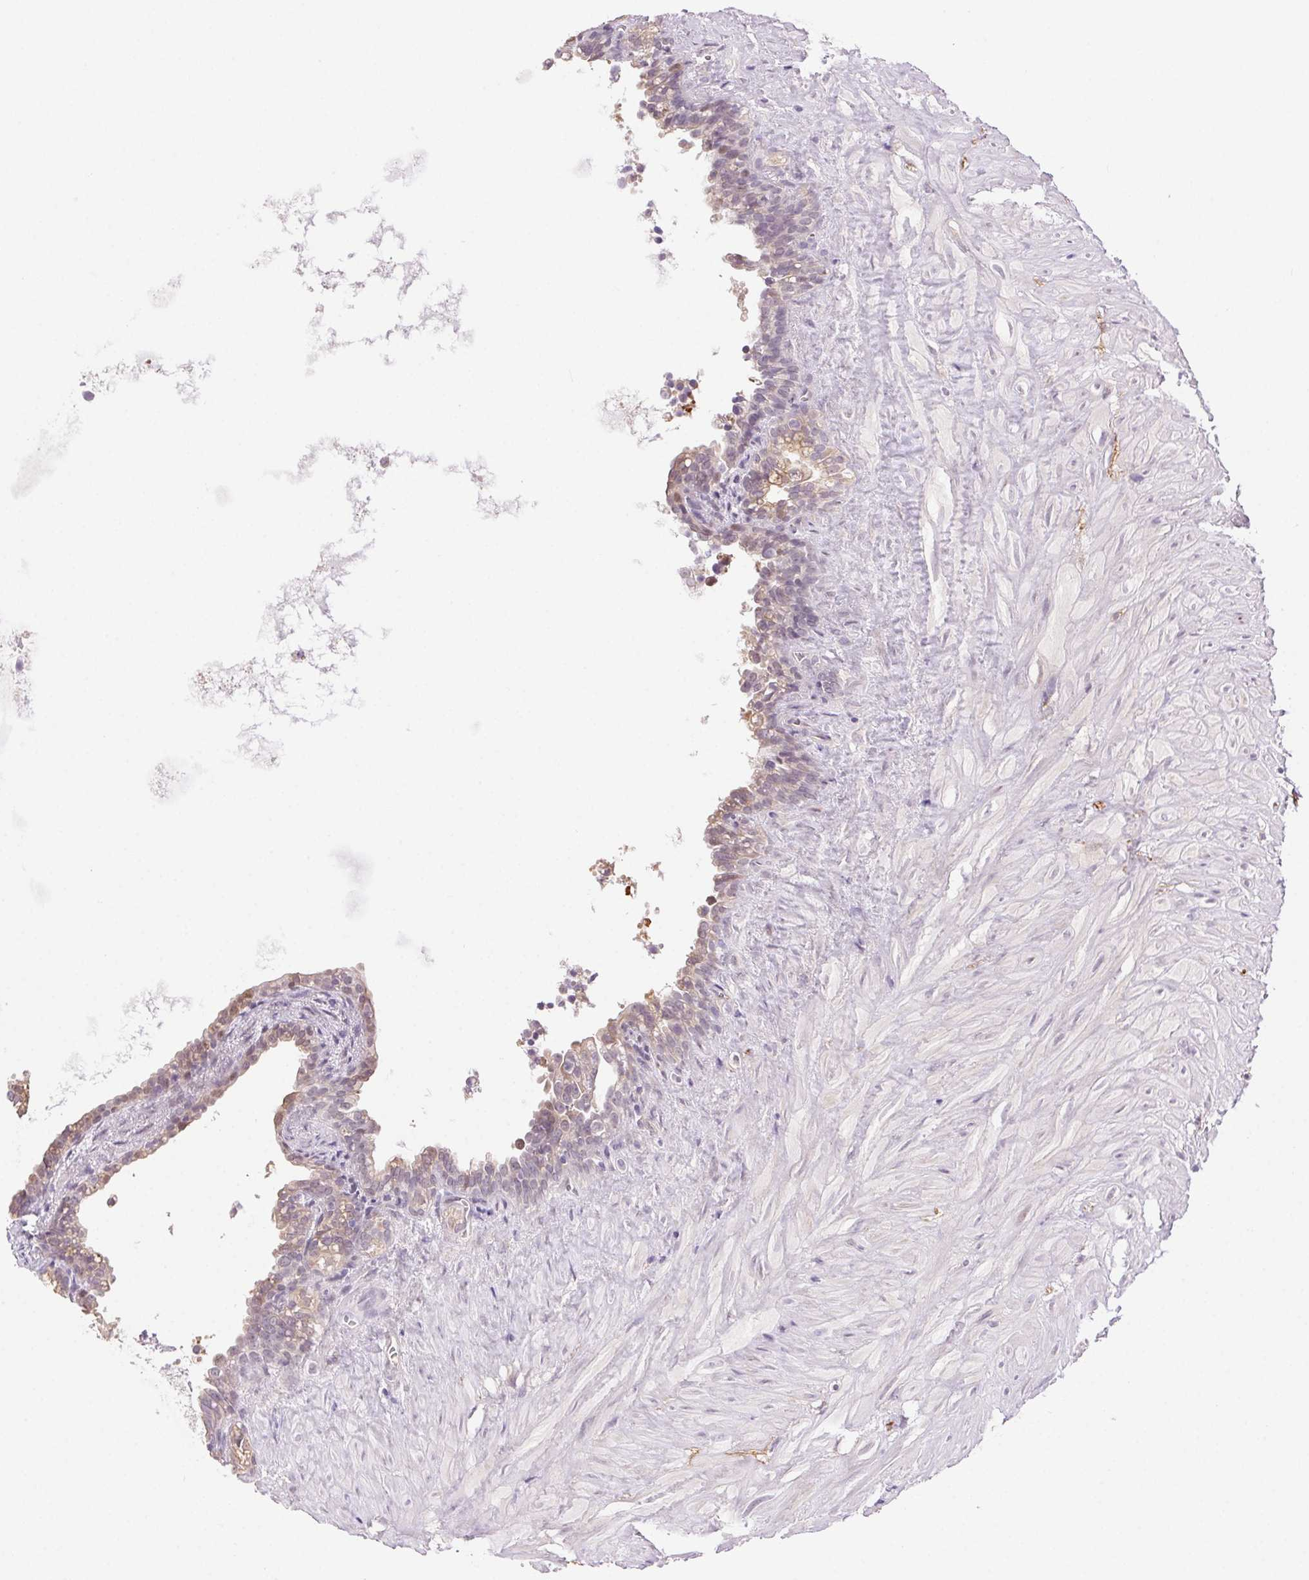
{"staining": {"intensity": "moderate", "quantity": "<25%", "location": "cytoplasmic/membranous"}, "tissue": "seminal vesicle", "cell_type": "Glandular cells", "image_type": "normal", "snomed": [{"axis": "morphology", "description": "Normal tissue, NOS"}, {"axis": "topography", "description": "Seminal veicle"}], "caption": "Glandular cells demonstrate moderate cytoplasmic/membranous expression in about <25% of cells in benign seminal vesicle.", "gene": "SYT11", "patient": {"sex": "male", "age": 76}}